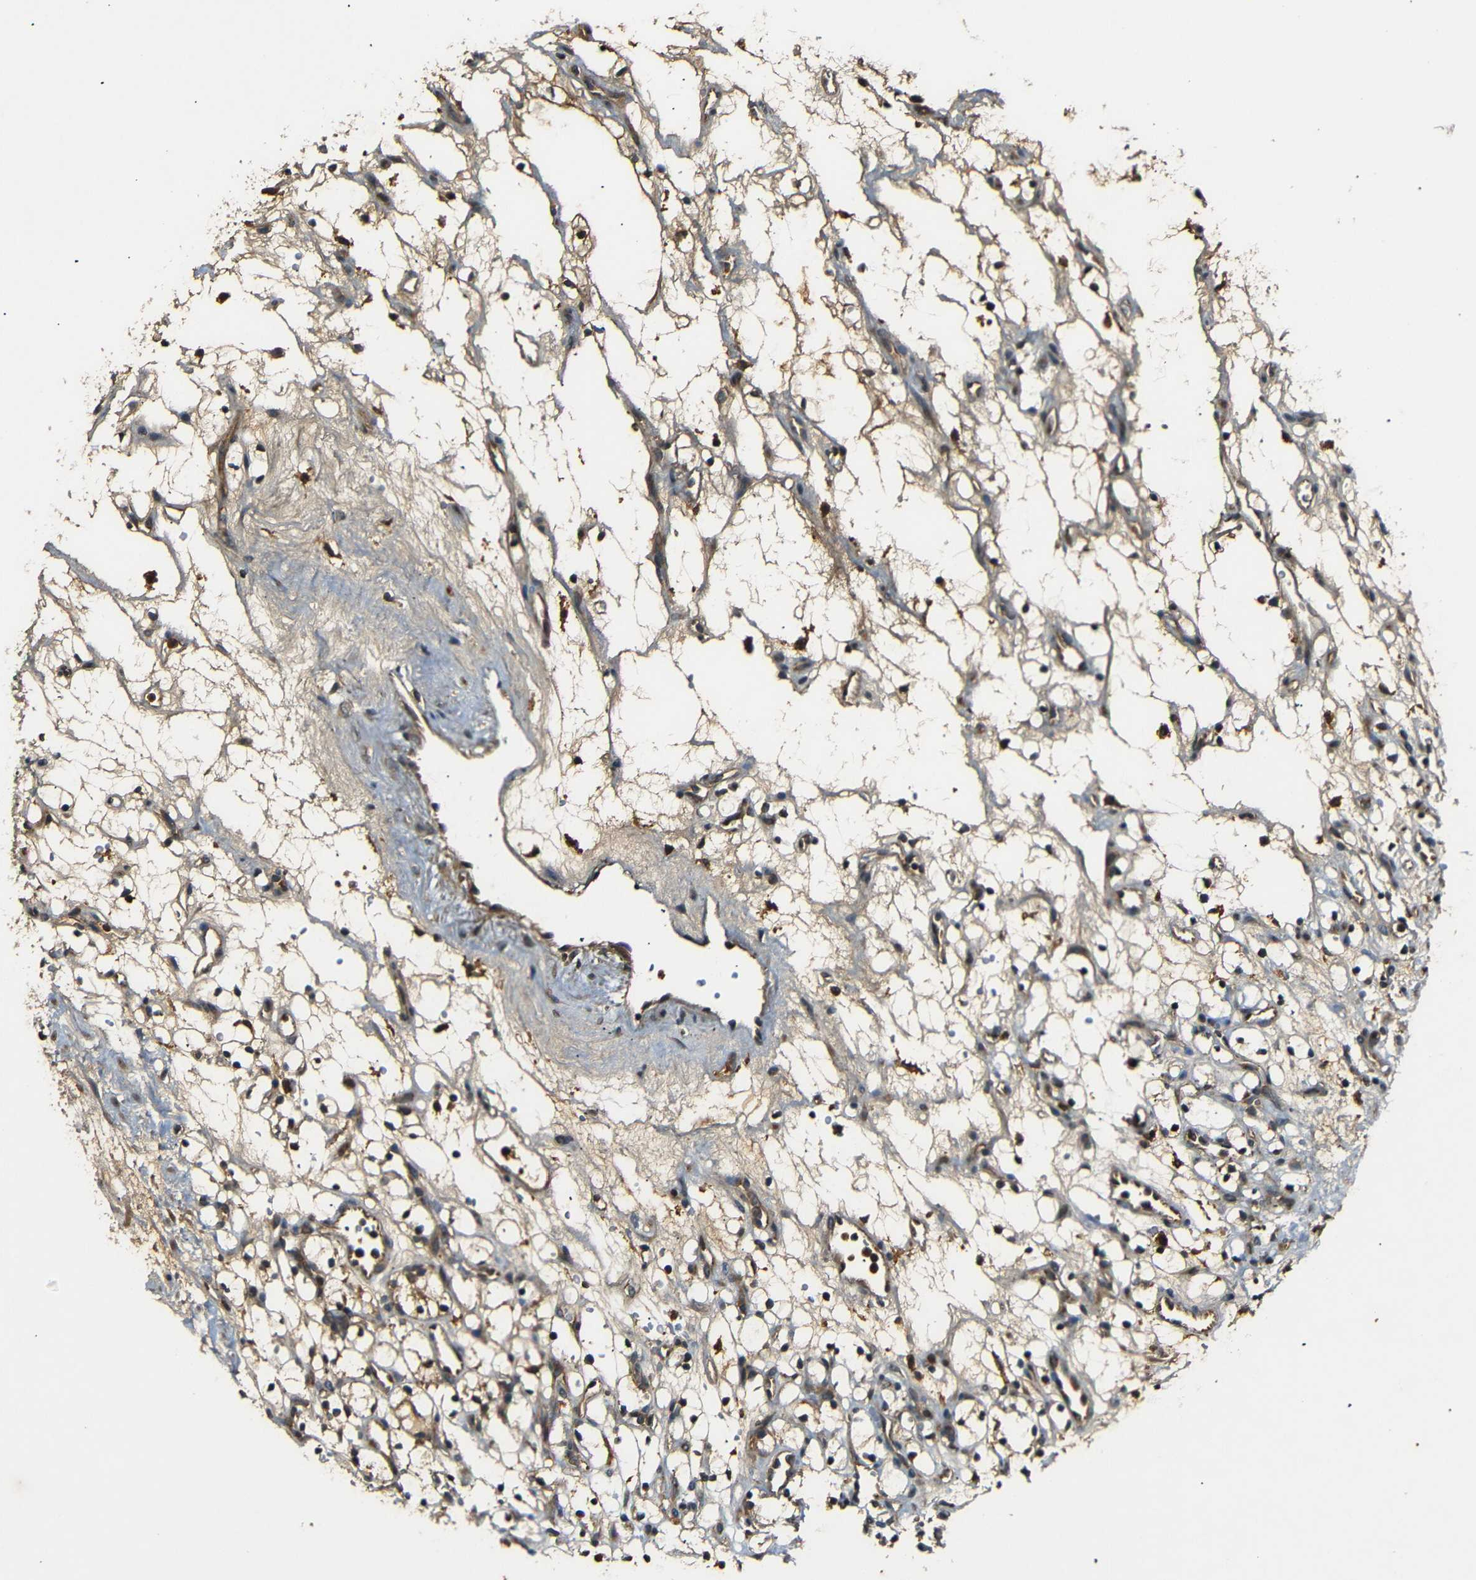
{"staining": {"intensity": "weak", "quantity": ">75%", "location": "cytoplasmic/membranous"}, "tissue": "renal cancer", "cell_type": "Tumor cells", "image_type": "cancer", "snomed": [{"axis": "morphology", "description": "Adenocarcinoma, NOS"}, {"axis": "topography", "description": "Kidney"}], "caption": "Protein staining shows weak cytoplasmic/membranous staining in about >75% of tumor cells in adenocarcinoma (renal).", "gene": "TANK", "patient": {"sex": "female", "age": 60}}